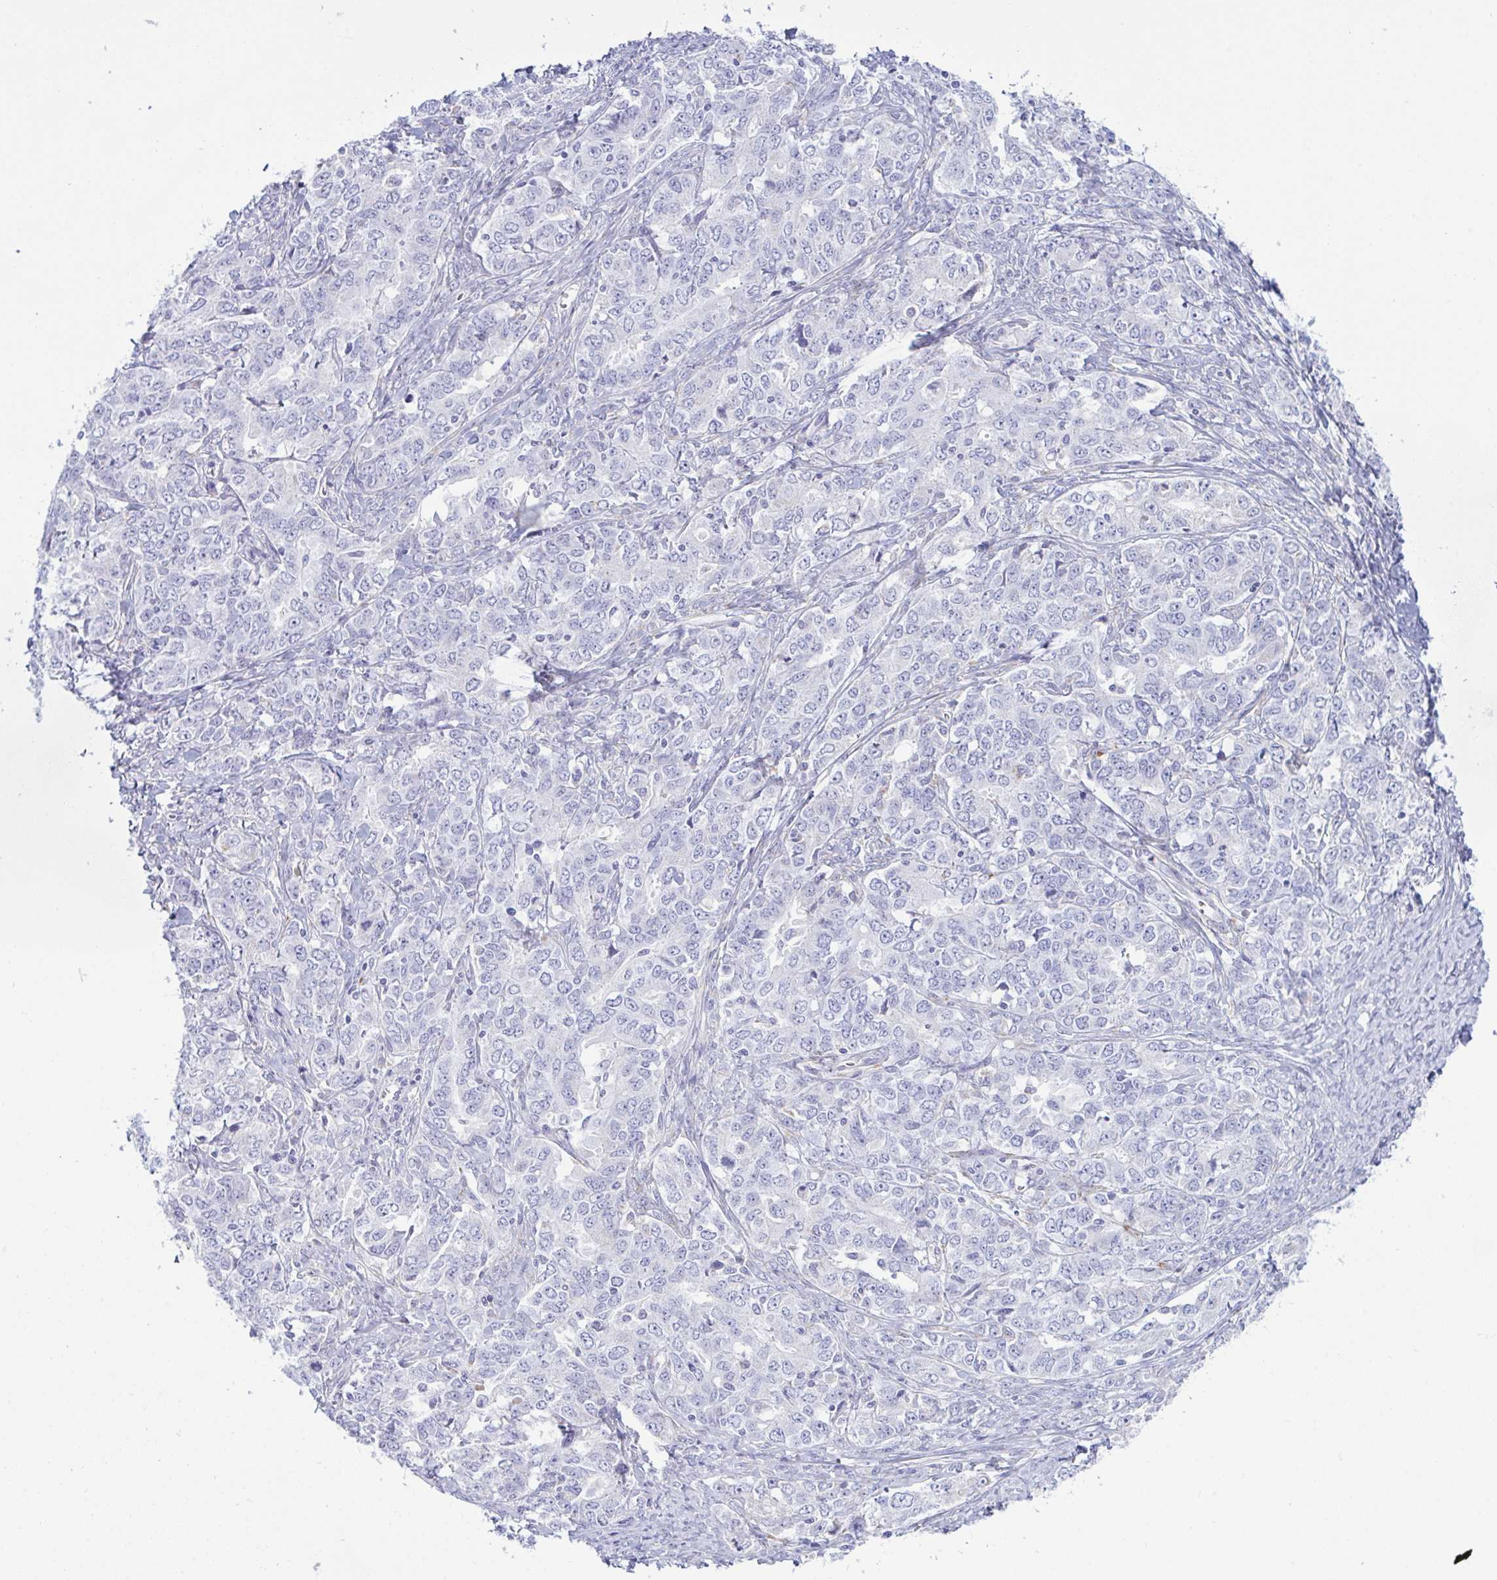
{"staining": {"intensity": "negative", "quantity": "none", "location": "none"}, "tissue": "ovarian cancer", "cell_type": "Tumor cells", "image_type": "cancer", "snomed": [{"axis": "morphology", "description": "Carcinoma, endometroid"}, {"axis": "topography", "description": "Ovary"}], "caption": "Ovarian endometroid carcinoma was stained to show a protein in brown. There is no significant positivity in tumor cells.", "gene": "BBS1", "patient": {"sex": "female", "age": 62}}